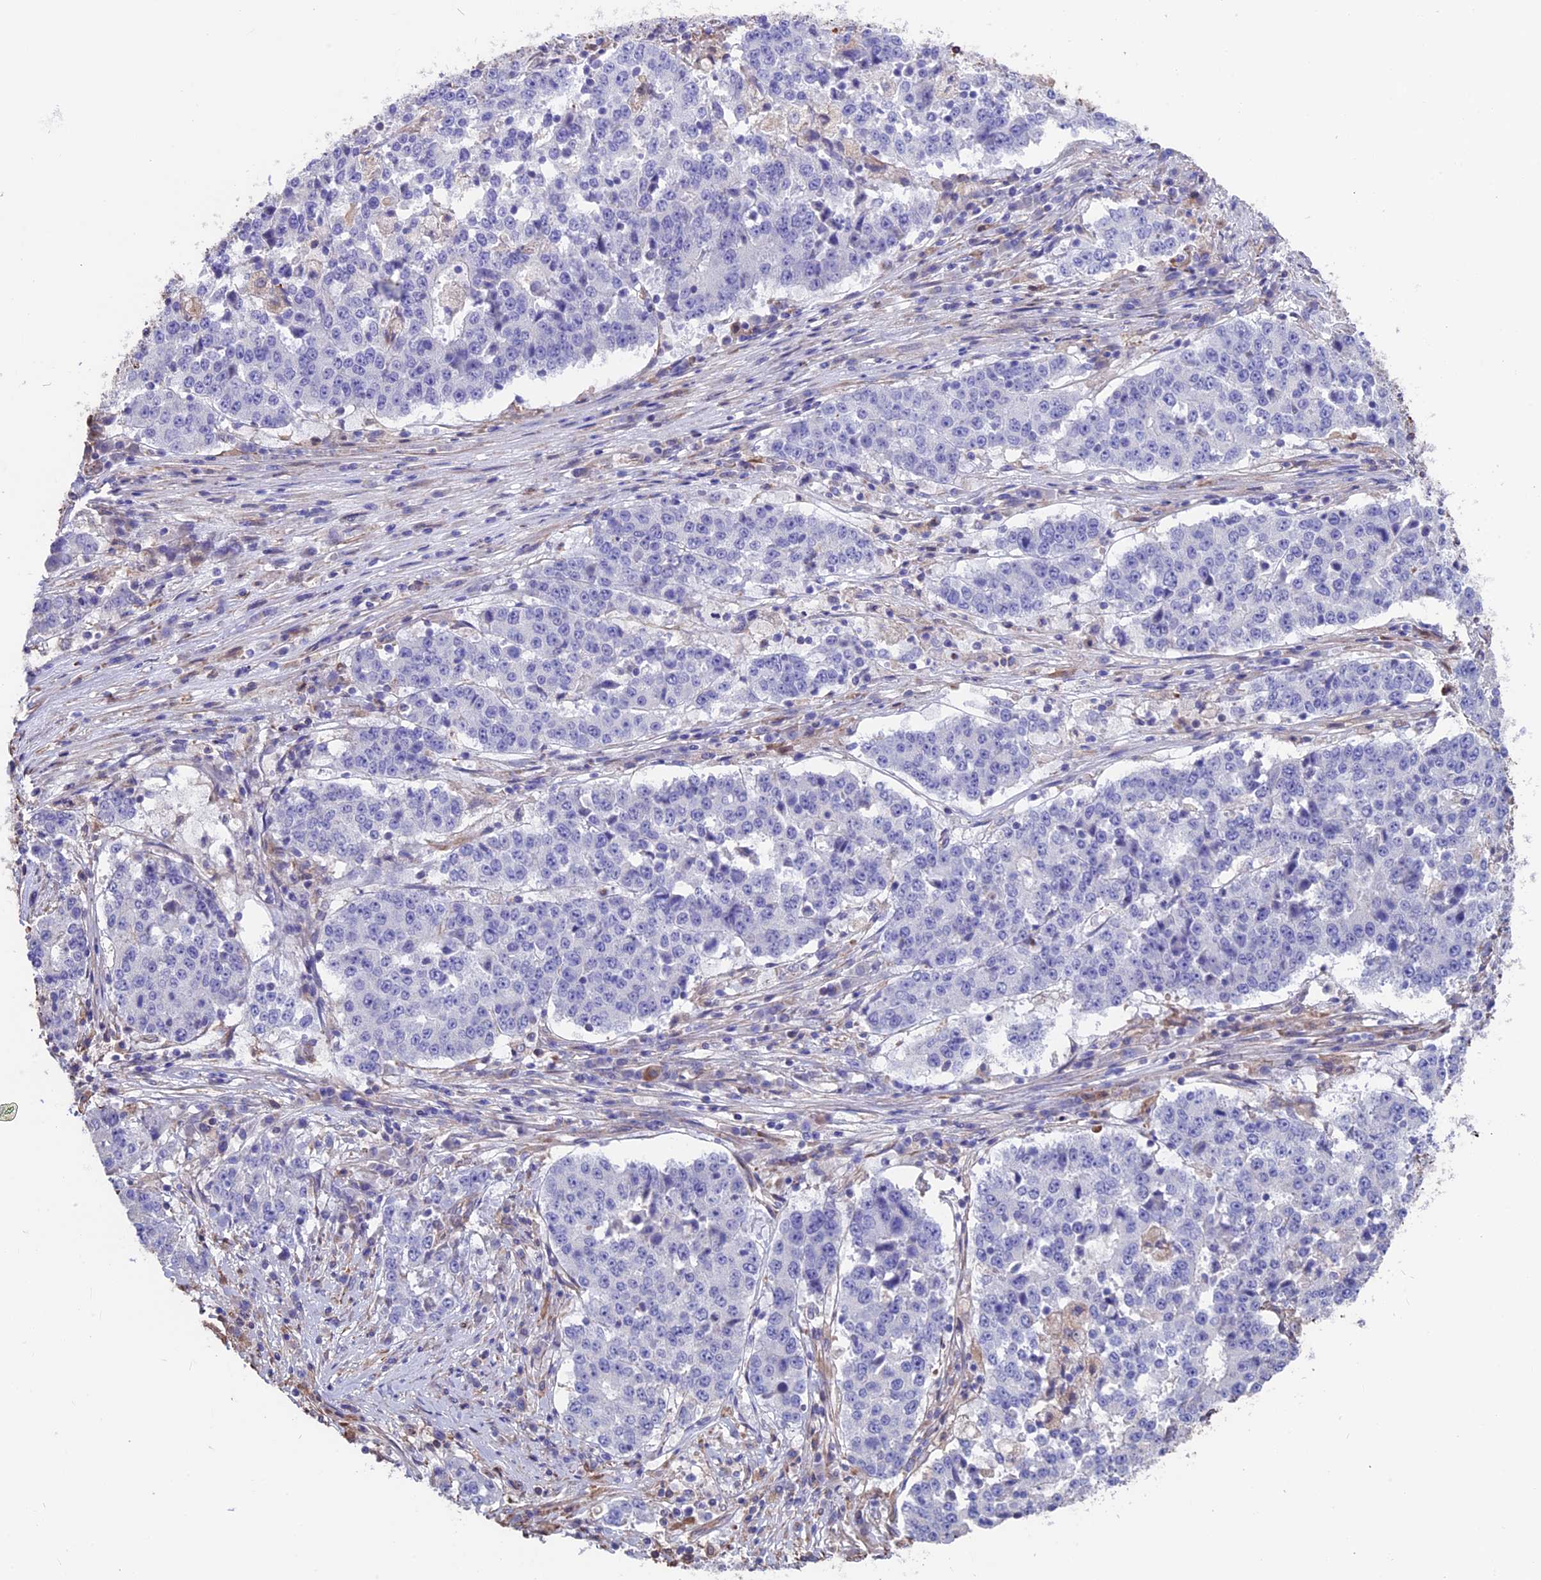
{"staining": {"intensity": "negative", "quantity": "none", "location": "none"}, "tissue": "stomach cancer", "cell_type": "Tumor cells", "image_type": "cancer", "snomed": [{"axis": "morphology", "description": "Adenocarcinoma, NOS"}, {"axis": "topography", "description": "Stomach"}], "caption": "The immunohistochemistry image has no significant staining in tumor cells of stomach adenocarcinoma tissue.", "gene": "SEH1L", "patient": {"sex": "male", "age": 59}}